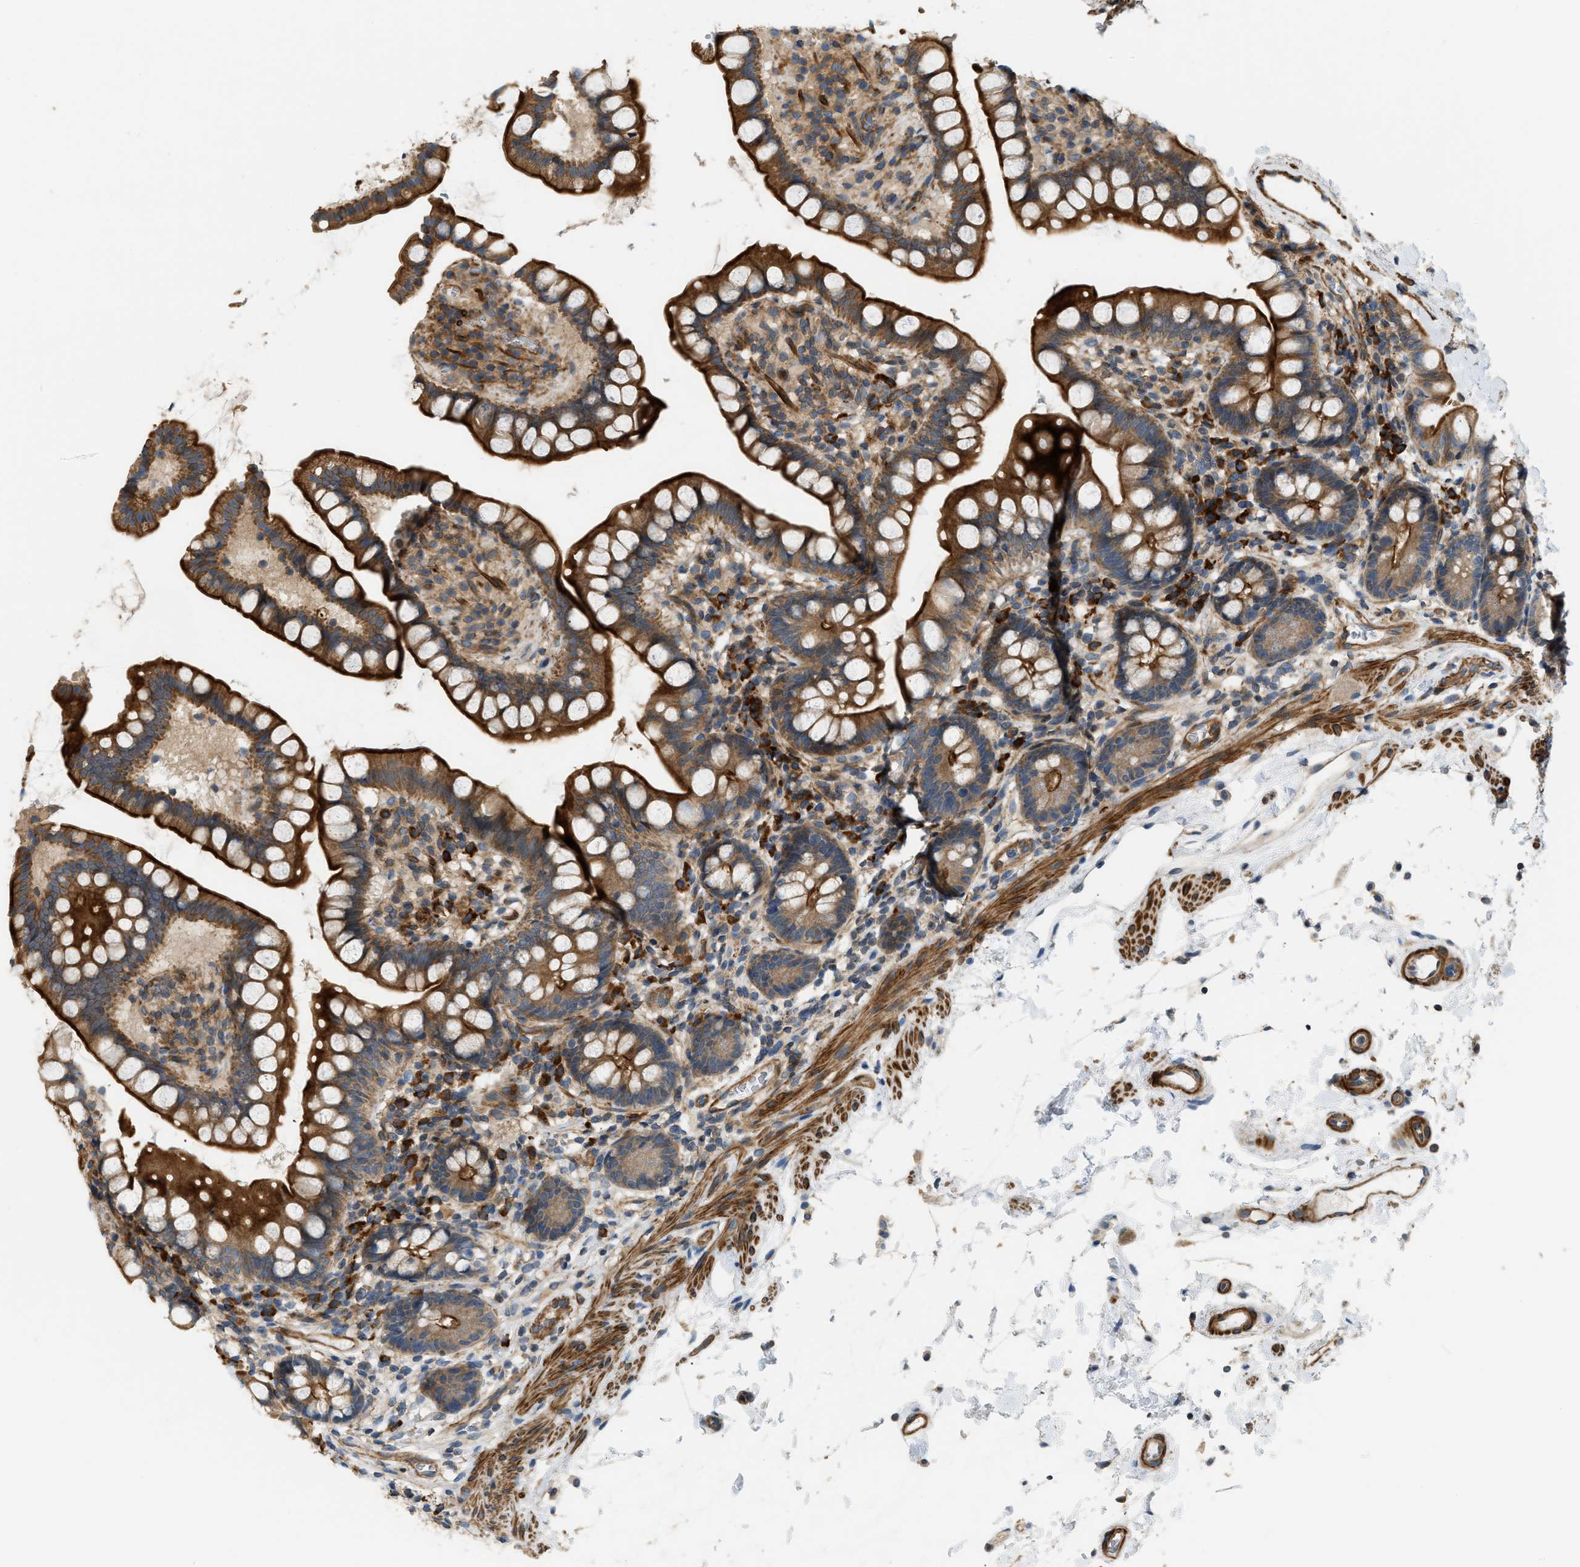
{"staining": {"intensity": "strong", "quantity": ">75%", "location": "cytoplasmic/membranous"}, "tissue": "small intestine", "cell_type": "Glandular cells", "image_type": "normal", "snomed": [{"axis": "morphology", "description": "Normal tissue, NOS"}, {"axis": "topography", "description": "Small intestine"}], "caption": "This histopathology image displays benign small intestine stained with immunohistochemistry to label a protein in brown. The cytoplasmic/membranous of glandular cells show strong positivity for the protein. Nuclei are counter-stained blue.", "gene": "BTN3A2", "patient": {"sex": "female", "age": 84}}